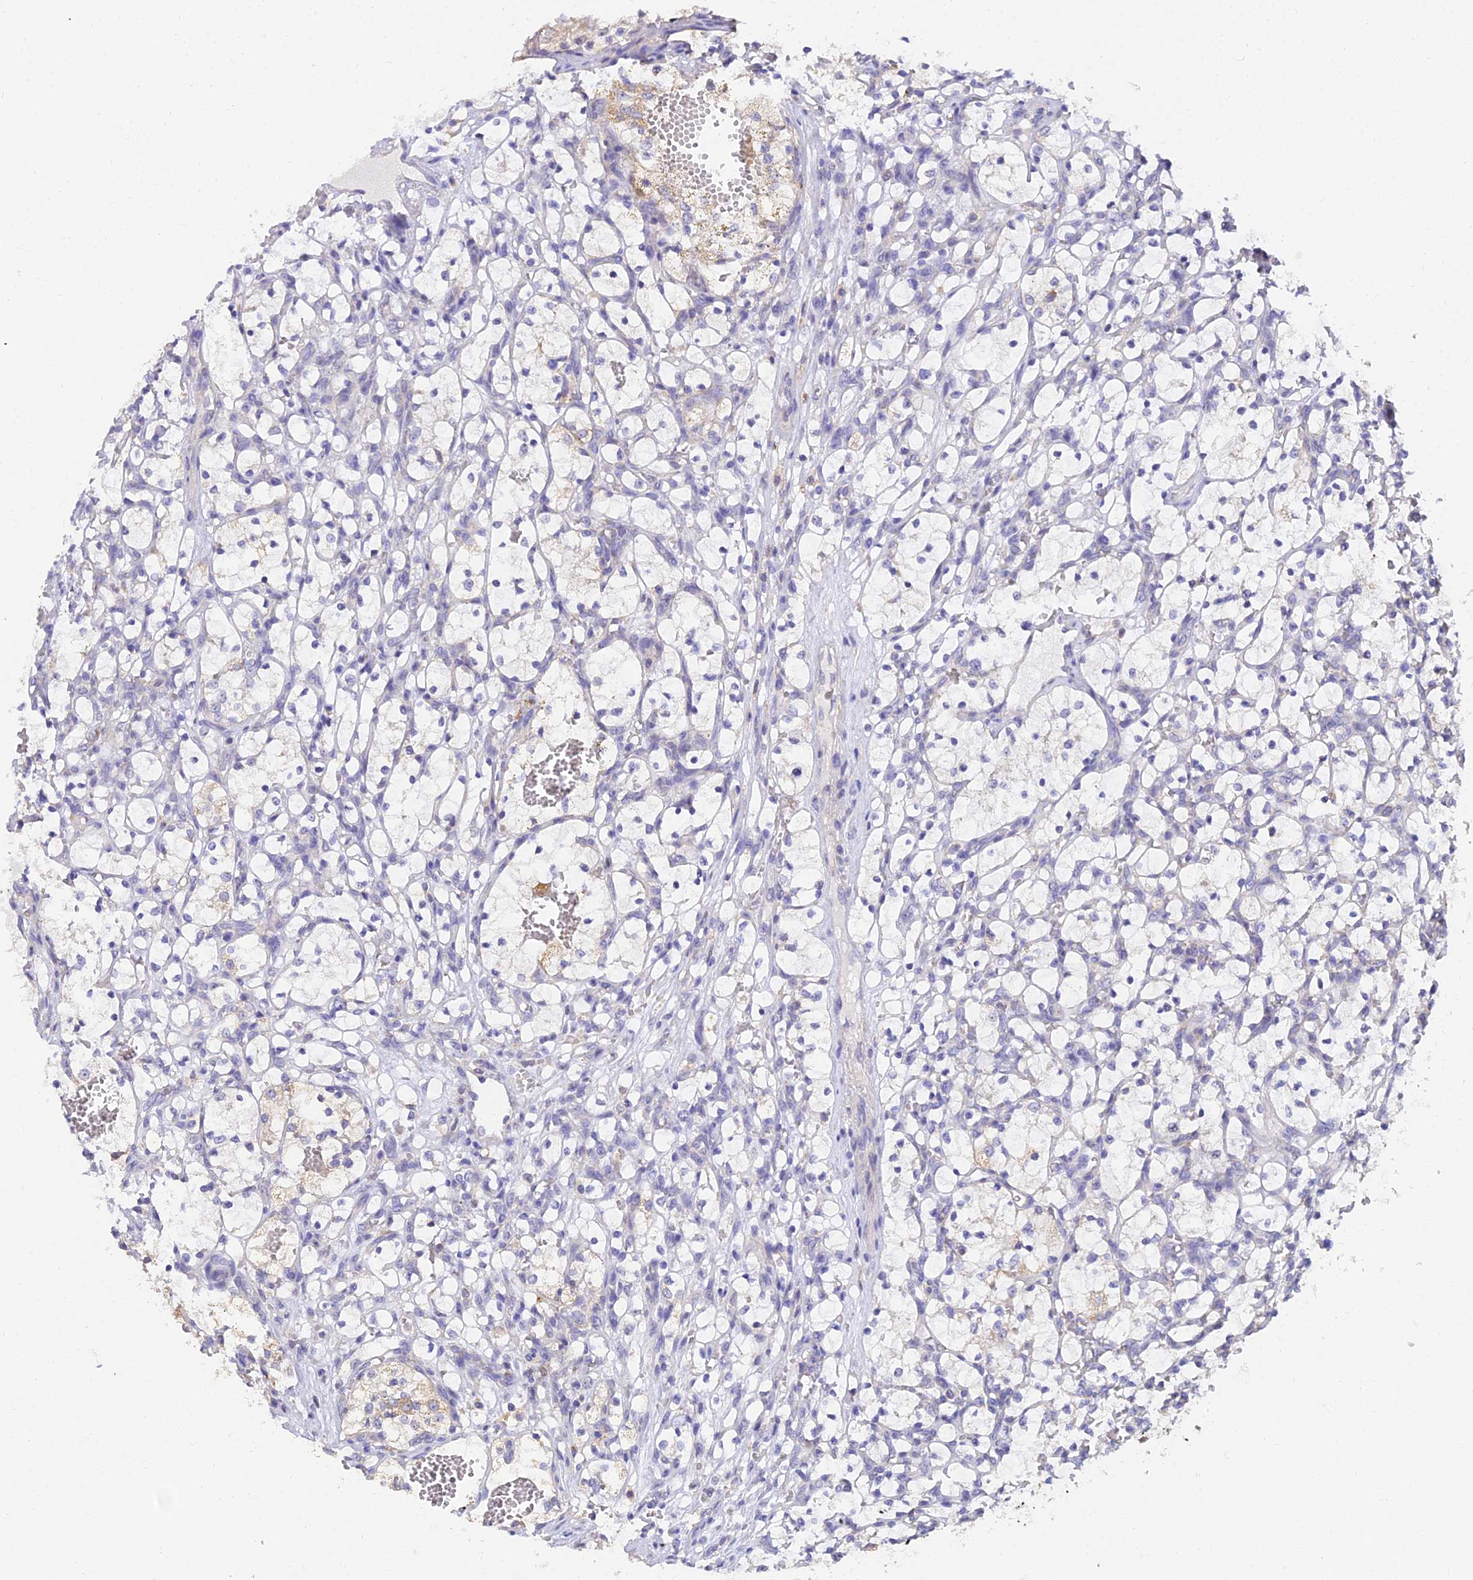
{"staining": {"intensity": "negative", "quantity": "none", "location": "none"}, "tissue": "renal cancer", "cell_type": "Tumor cells", "image_type": "cancer", "snomed": [{"axis": "morphology", "description": "Adenocarcinoma, NOS"}, {"axis": "topography", "description": "Kidney"}], "caption": "There is no significant staining in tumor cells of renal cancer. (Immunohistochemistry, brightfield microscopy, high magnification).", "gene": "ARL8B", "patient": {"sex": "female", "age": 69}}